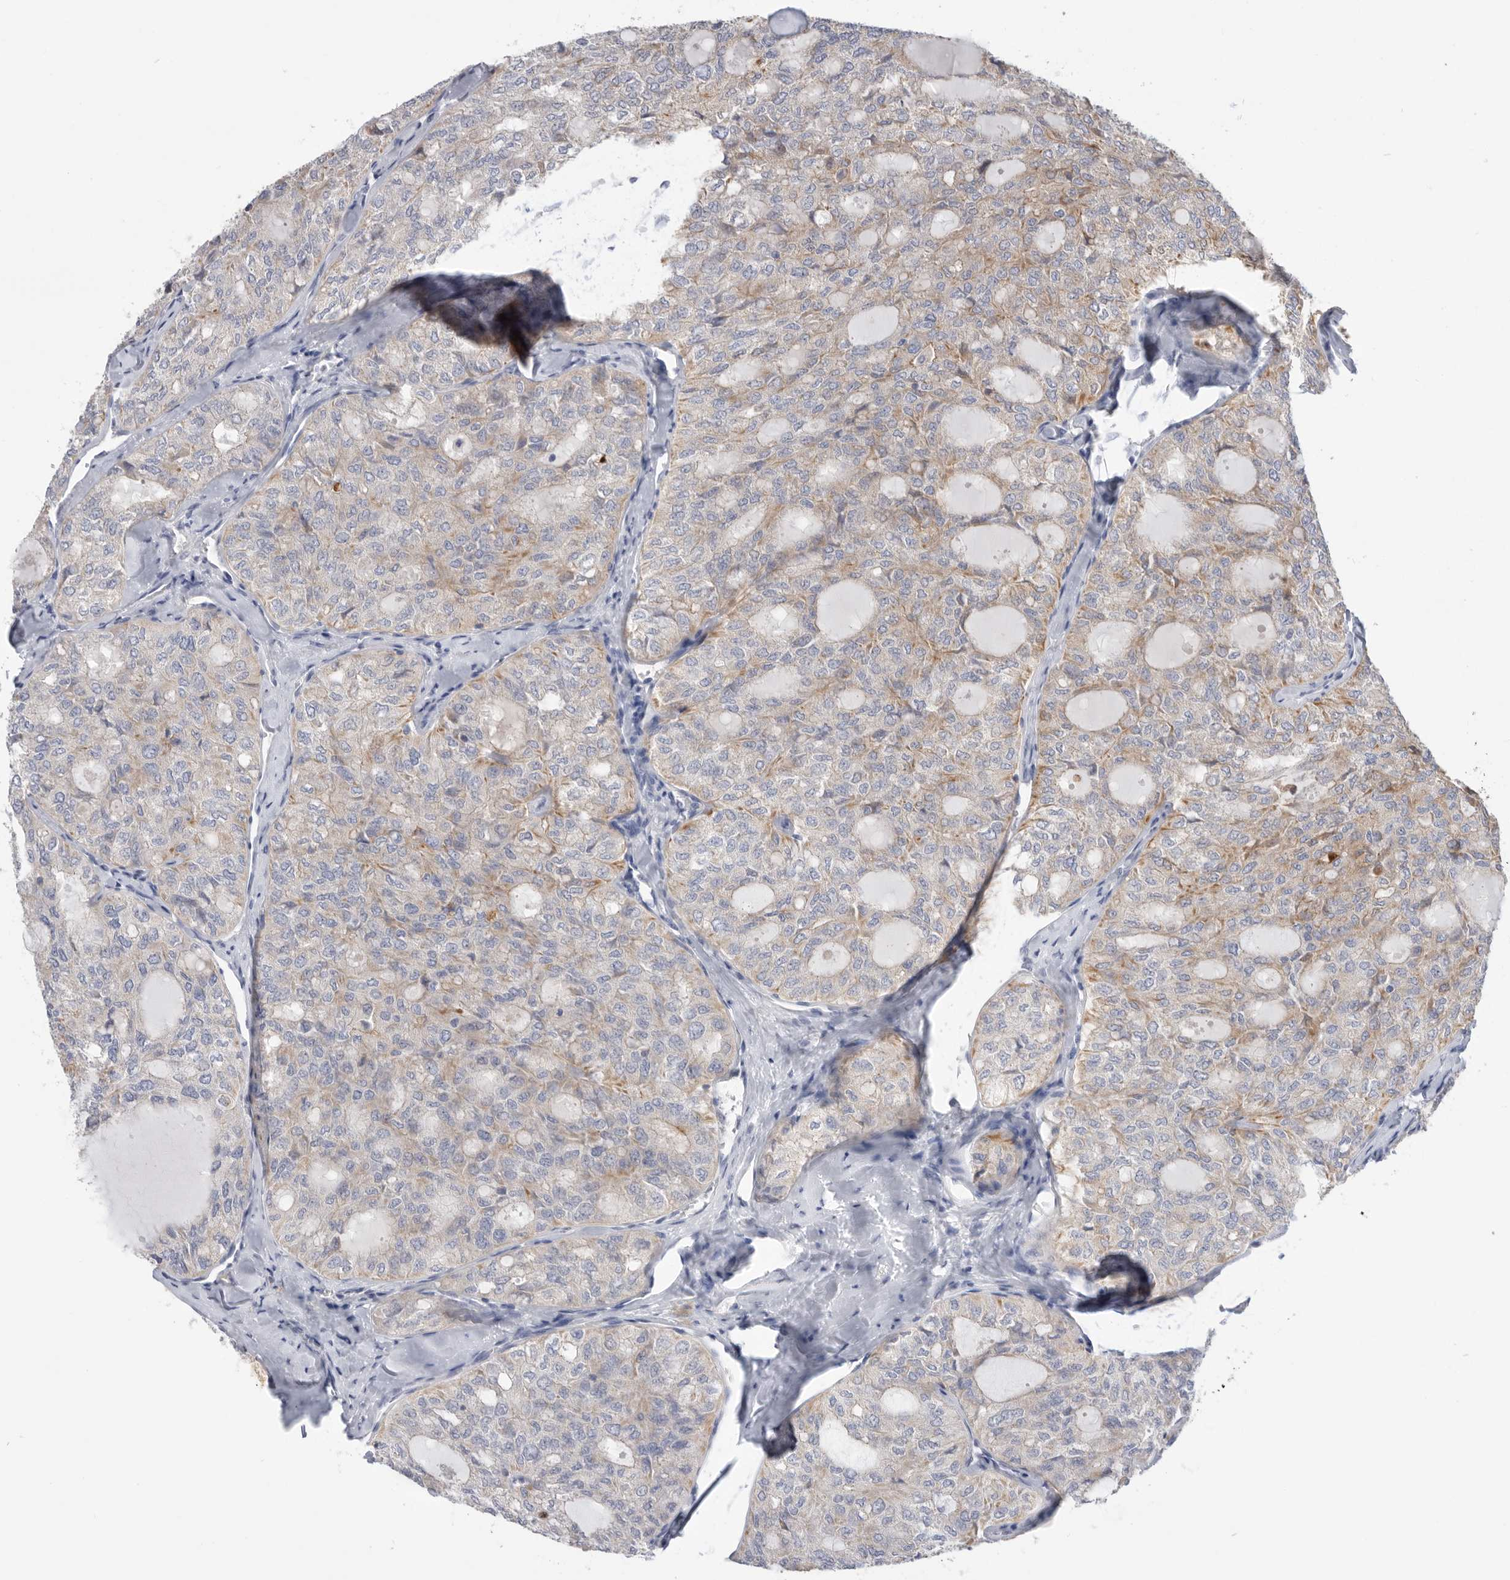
{"staining": {"intensity": "weak", "quantity": "25%-75%", "location": "cytoplasmic/membranous"}, "tissue": "thyroid cancer", "cell_type": "Tumor cells", "image_type": "cancer", "snomed": [{"axis": "morphology", "description": "Follicular adenoma carcinoma, NOS"}, {"axis": "topography", "description": "Thyroid gland"}], "caption": "Immunohistochemistry (IHC) (DAB) staining of human thyroid cancer (follicular adenoma carcinoma) displays weak cytoplasmic/membranous protein expression in approximately 25%-75% of tumor cells.", "gene": "MTFR1L", "patient": {"sex": "male", "age": 75}}